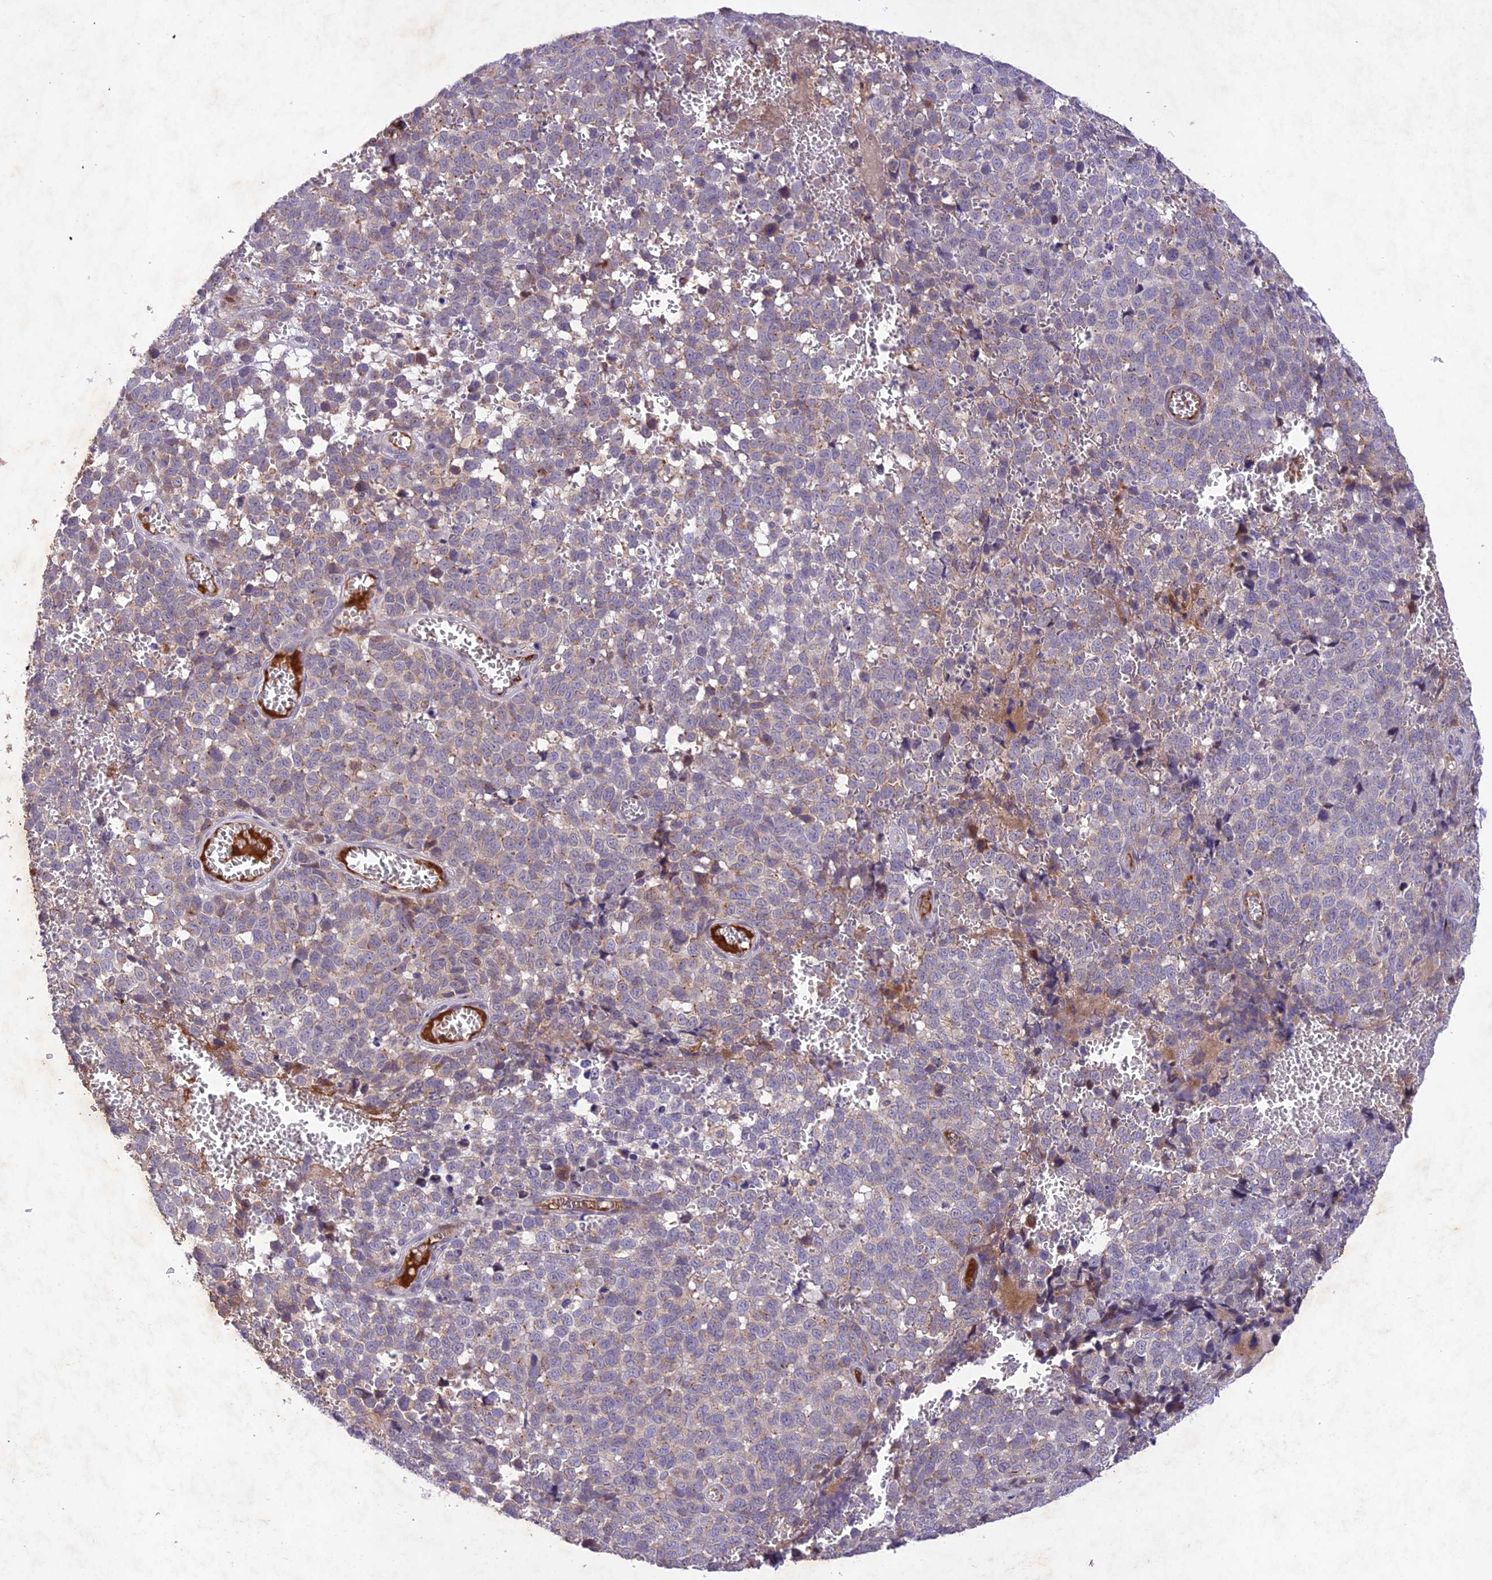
{"staining": {"intensity": "weak", "quantity": "<25%", "location": "cytoplasmic/membranous"}, "tissue": "melanoma", "cell_type": "Tumor cells", "image_type": "cancer", "snomed": [{"axis": "morphology", "description": "Malignant melanoma, NOS"}, {"axis": "topography", "description": "Nose, NOS"}], "caption": "Immunohistochemistry (IHC) image of melanoma stained for a protein (brown), which demonstrates no positivity in tumor cells.", "gene": "ANKRD52", "patient": {"sex": "female", "age": 48}}